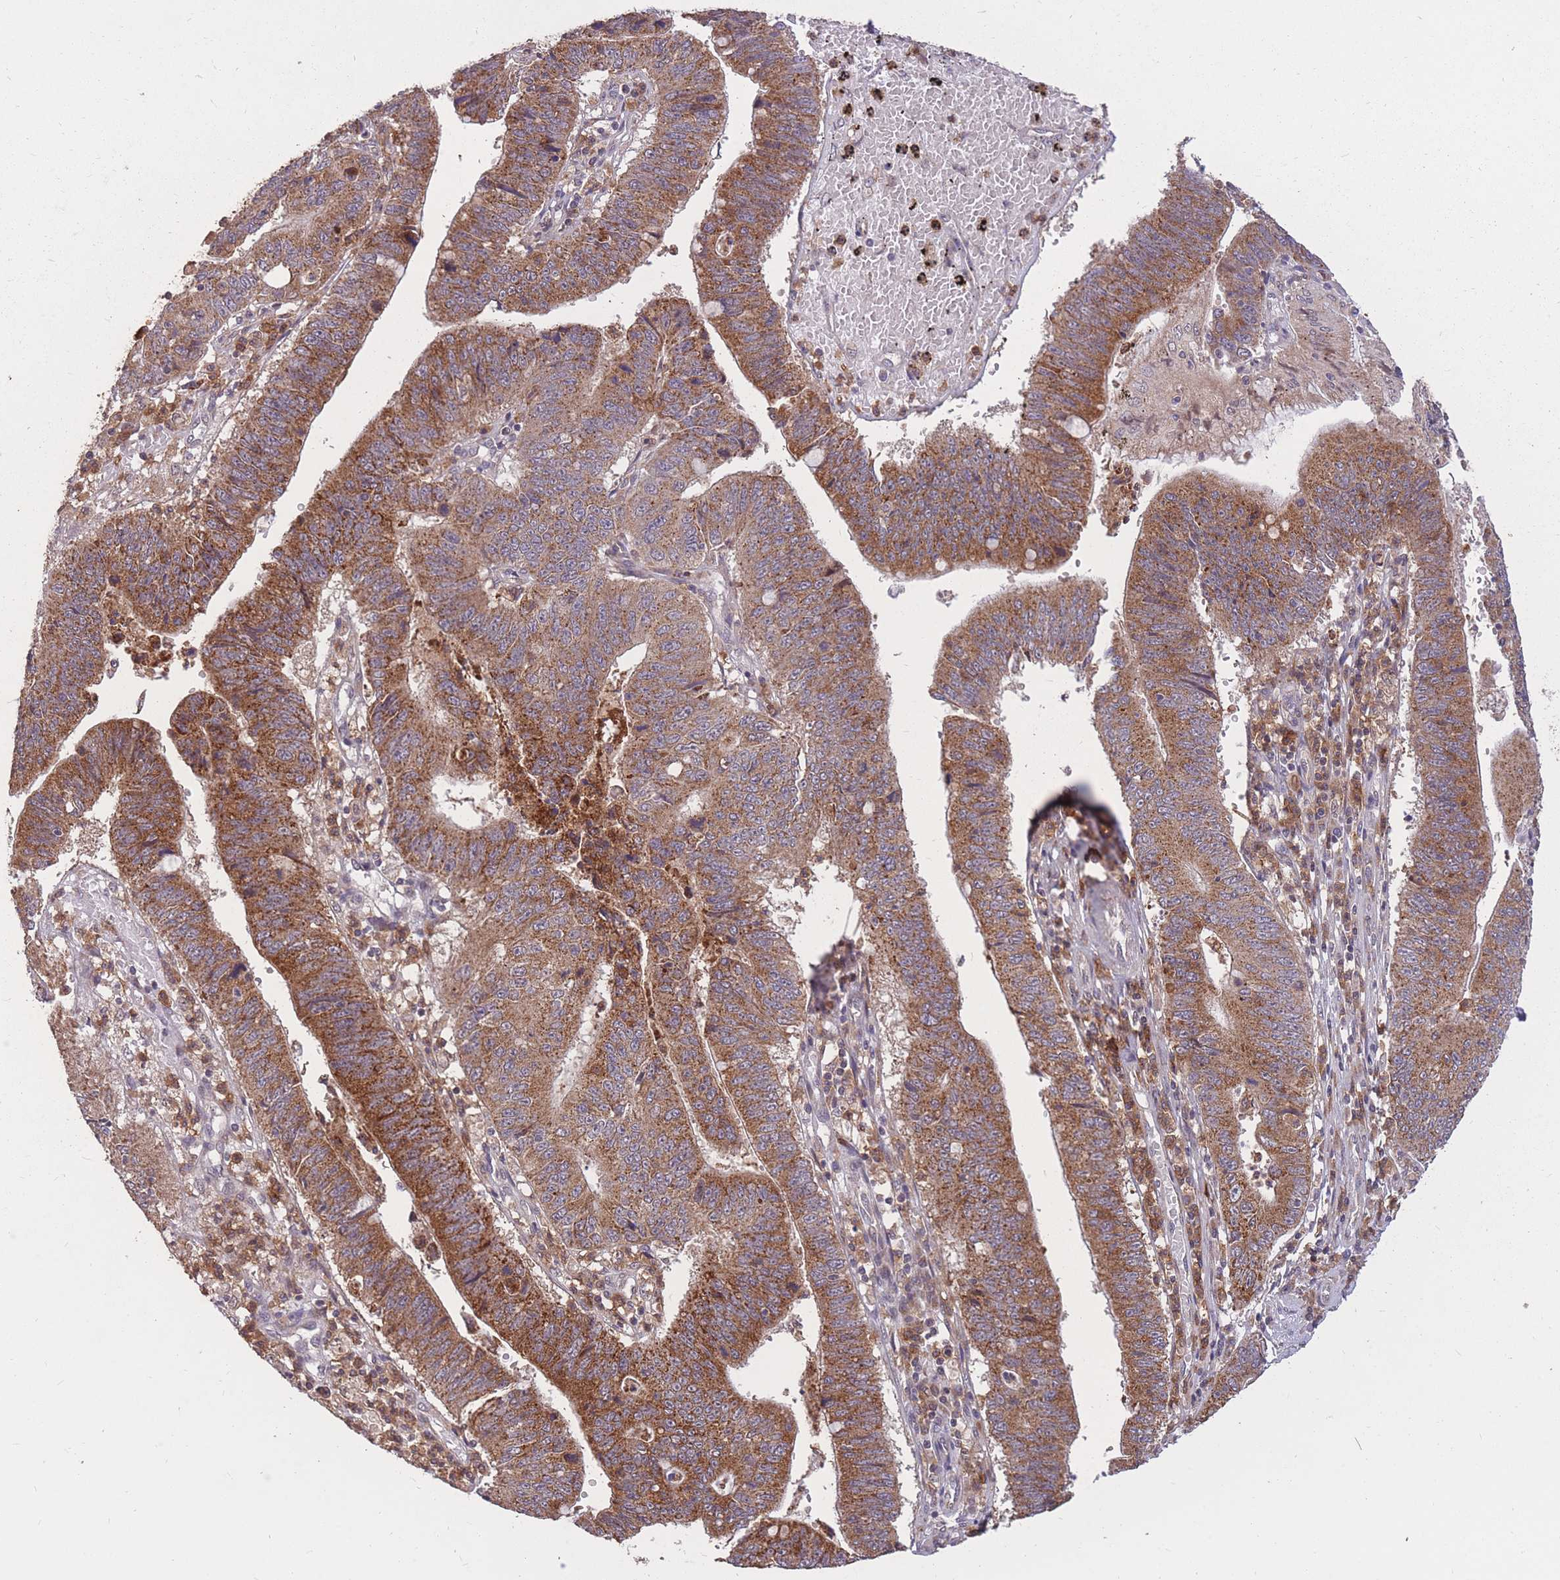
{"staining": {"intensity": "strong", "quantity": ">75%", "location": "cytoplasmic/membranous"}, "tissue": "stomach cancer", "cell_type": "Tumor cells", "image_type": "cancer", "snomed": [{"axis": "morphology", "description": "Adenocarcinoma, NOS"}, {"axis": "topography", "description": "Stomach"}], "caption": "Strong cytoplasmic/membranous expression is present in approximately >75% of tumor cells in stomach cancer. The staining is performed using DAB (3,3'-diaminobenzidine) brown chromogen to label protein expression. The nuclei are counter-stained blue using hematoxylin.", "gene": "IGF2BP2", "patient": {"sex": "male", "age": 59}}